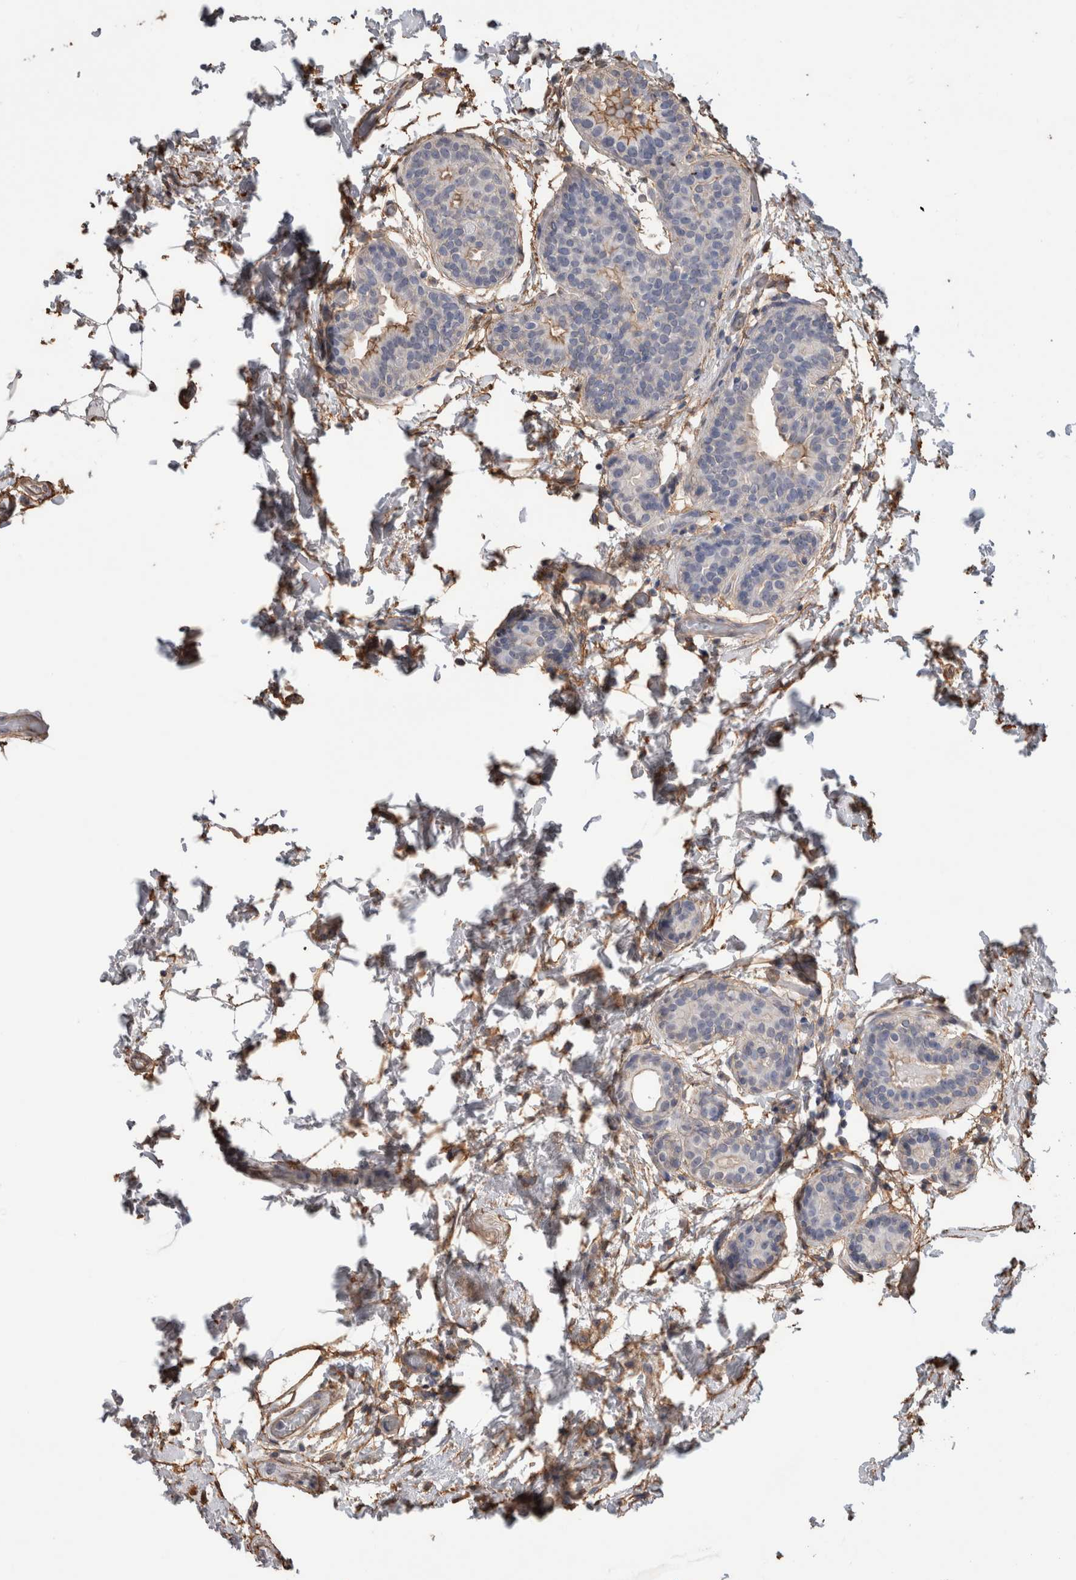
{"staining": {"intensity": "moderate", "quantity": "<25%", "location": "cytoplasmic/membranous"}, "tissue": "breast cancer", "cell_type": "Tumor cells", "image_type": "cancer", "snomed": [{"axis": "morphology", "description": "Duct carcinoma"}, {"axis": "topography", "description": "Breast"}], "caption": "A micrograph of human intraductal carcinoma (breast) stained for a protein demonstrates moderate cytoplasmic/membranous brown staining in tumor cells.", "gene": "S100A10", "patient": {"sex": "female", "age": 62}}